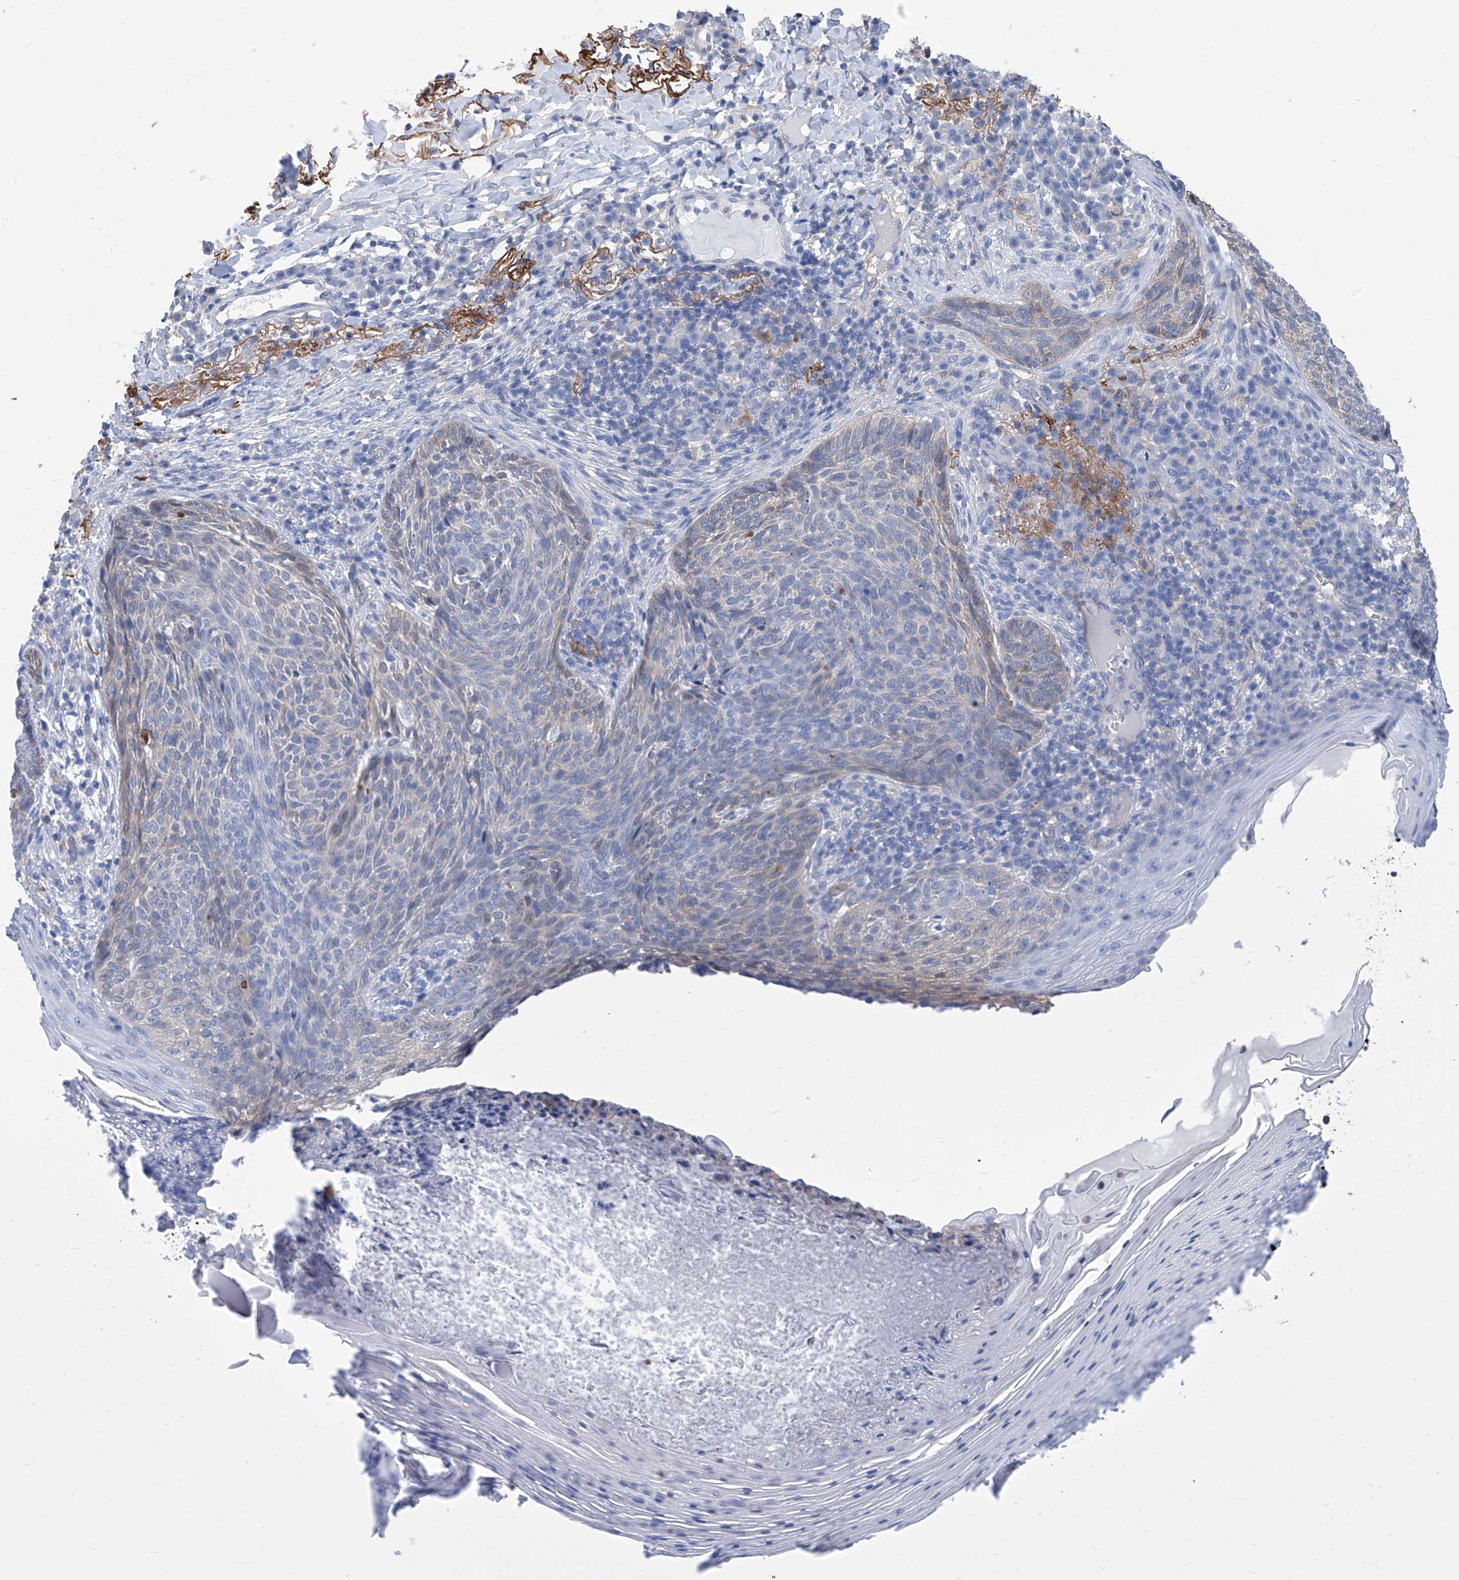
{"staining": {"intensity": "weak", "quantity": "<25%", "location": "cytoplasmic/membranous"}, "tissue": "skin cancer", "cell_type": "Tumor cells", "image_type": "cancer", "snomed": [{"axis": "morphology", "description": "Basal cell carcinoma"}, {"axis": "topography", "description": "Skin"}], "caption": "High power microscopy micrograph of an immunohistochemistry photomicrograph of skin basal cell carcinoma, revealing no significant staining in tumor cells.", "gene": "SMS", "patient": {"sex": "male", "age": 85}}